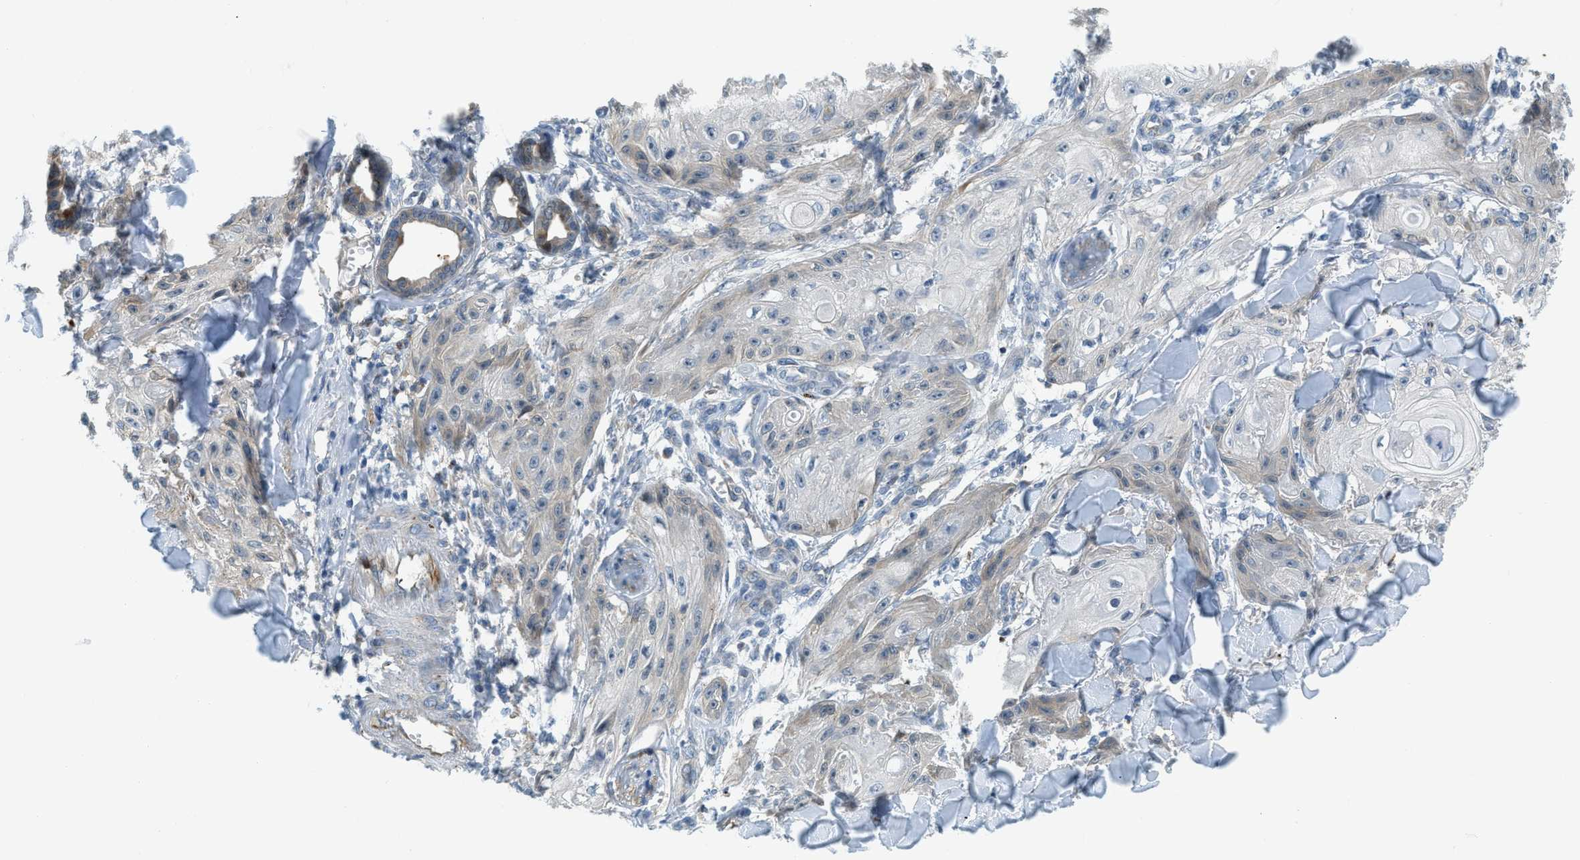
{"staining": {"intensity": "negative", "quantity": "none", "location": "none"}, "tissue": "skin cancer", "cell_type": "Tumor cells", "image_type": "cancer", "snomed": [{"axis": "morphology", "description": "Squamous cell carcinoma, NOS"}, {"axis": "topography", "description": "Skin"}], "caption": "Tumor cells show no significant expression in squamous cell carcinoma (skin).", "gene": "NME8", "patient": {"sex": "male", "age": 74}}